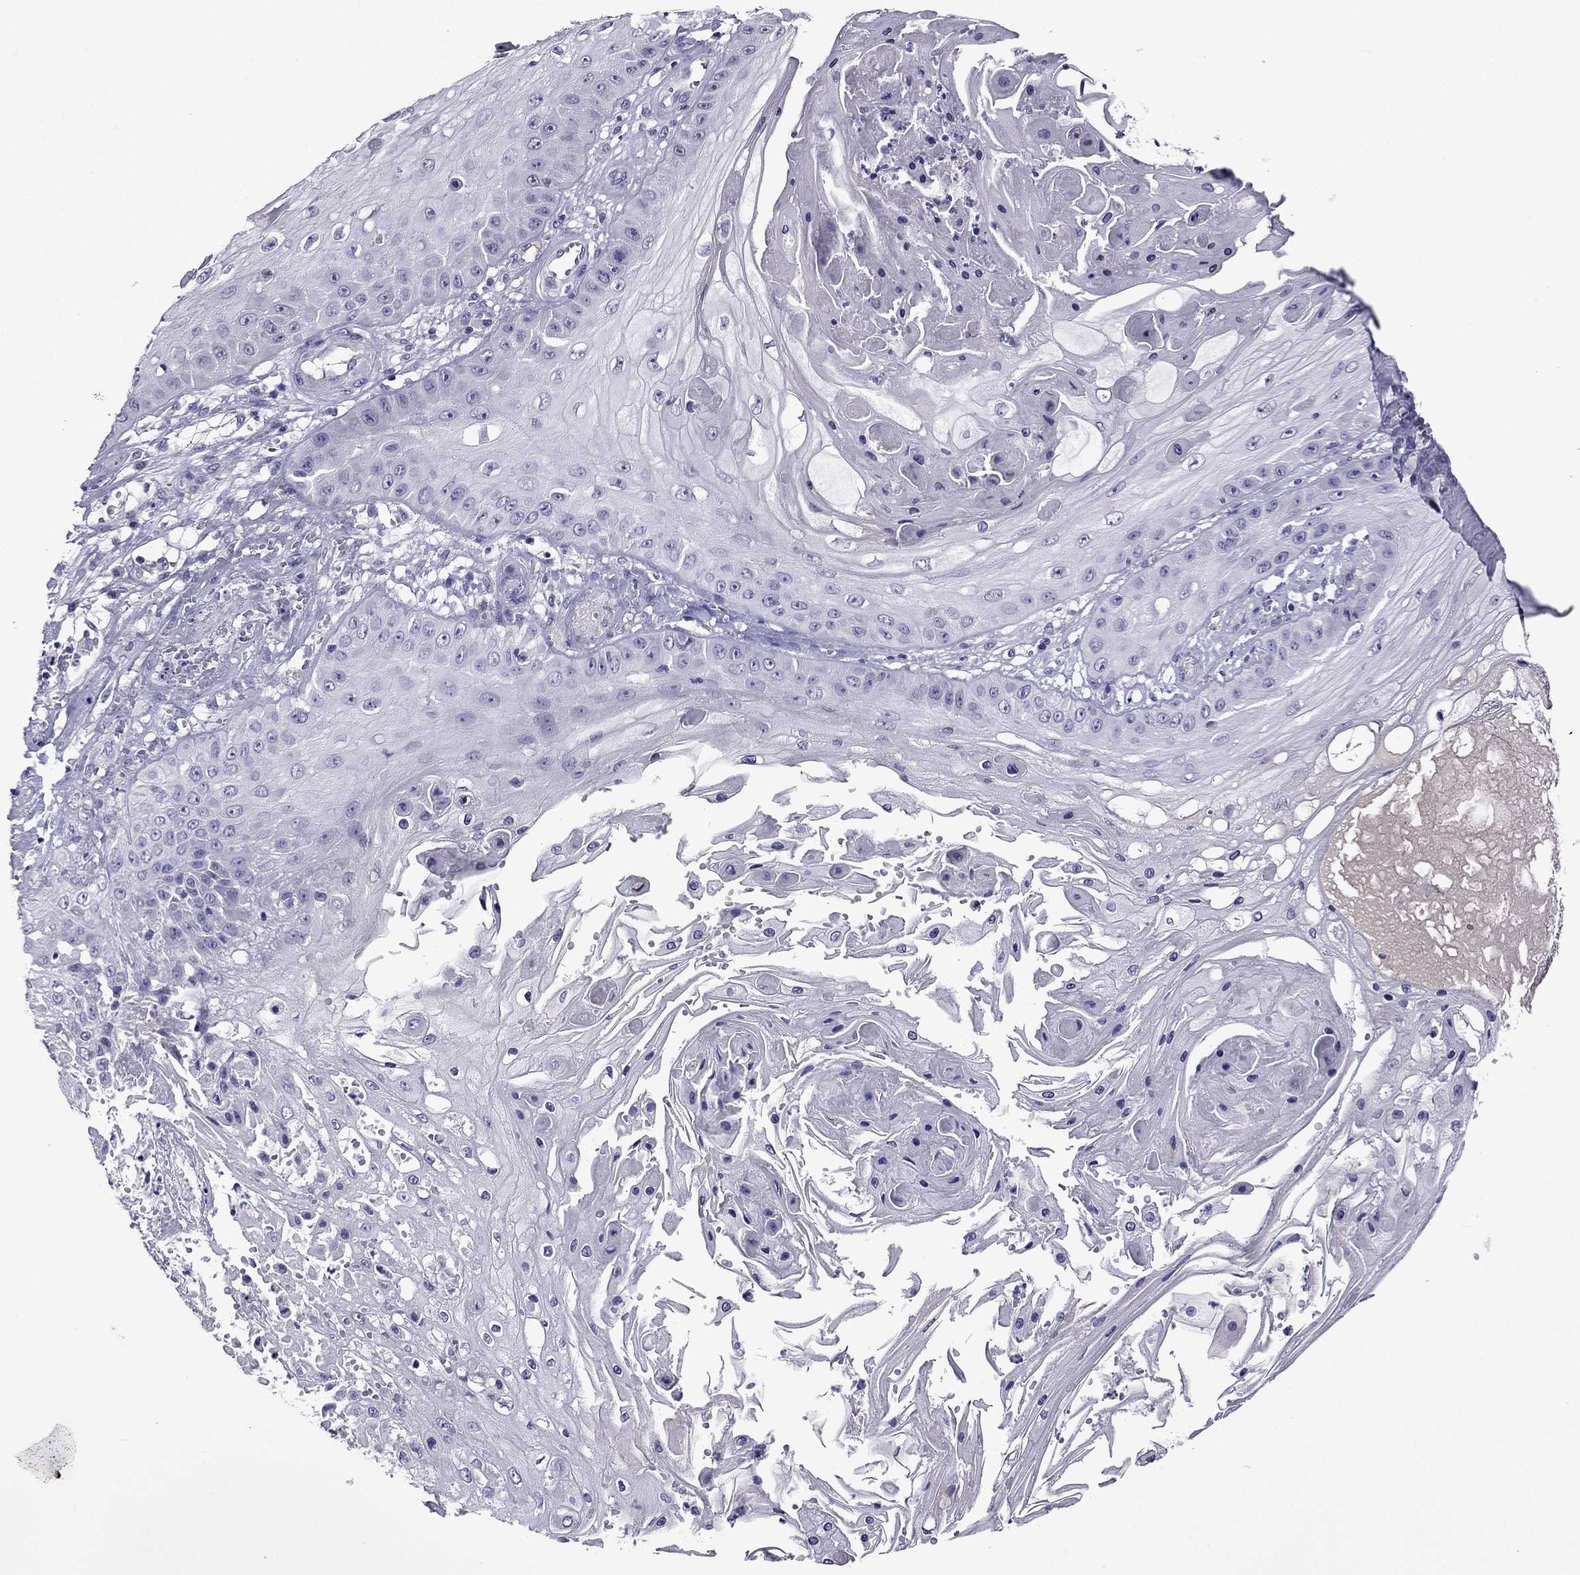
{"staining": {"intensity": "negative", "quantity": "none", "location": "none"}, "tissue": "skin cancer", "cell_type": "Tumor cells", "image_type": "cancer", "snomed": [{"axis": "morphology", "description": "Squamous cell carcinoma, NOS"}, {"axis": "topography", "description": "Skin"}], "caption": "A photomicrograph of human skin squamous cell carcinoma is negative for staining in tumor cells.", "gene": "SPTBN4", "patient": {"sex": "male", "age": 70}}